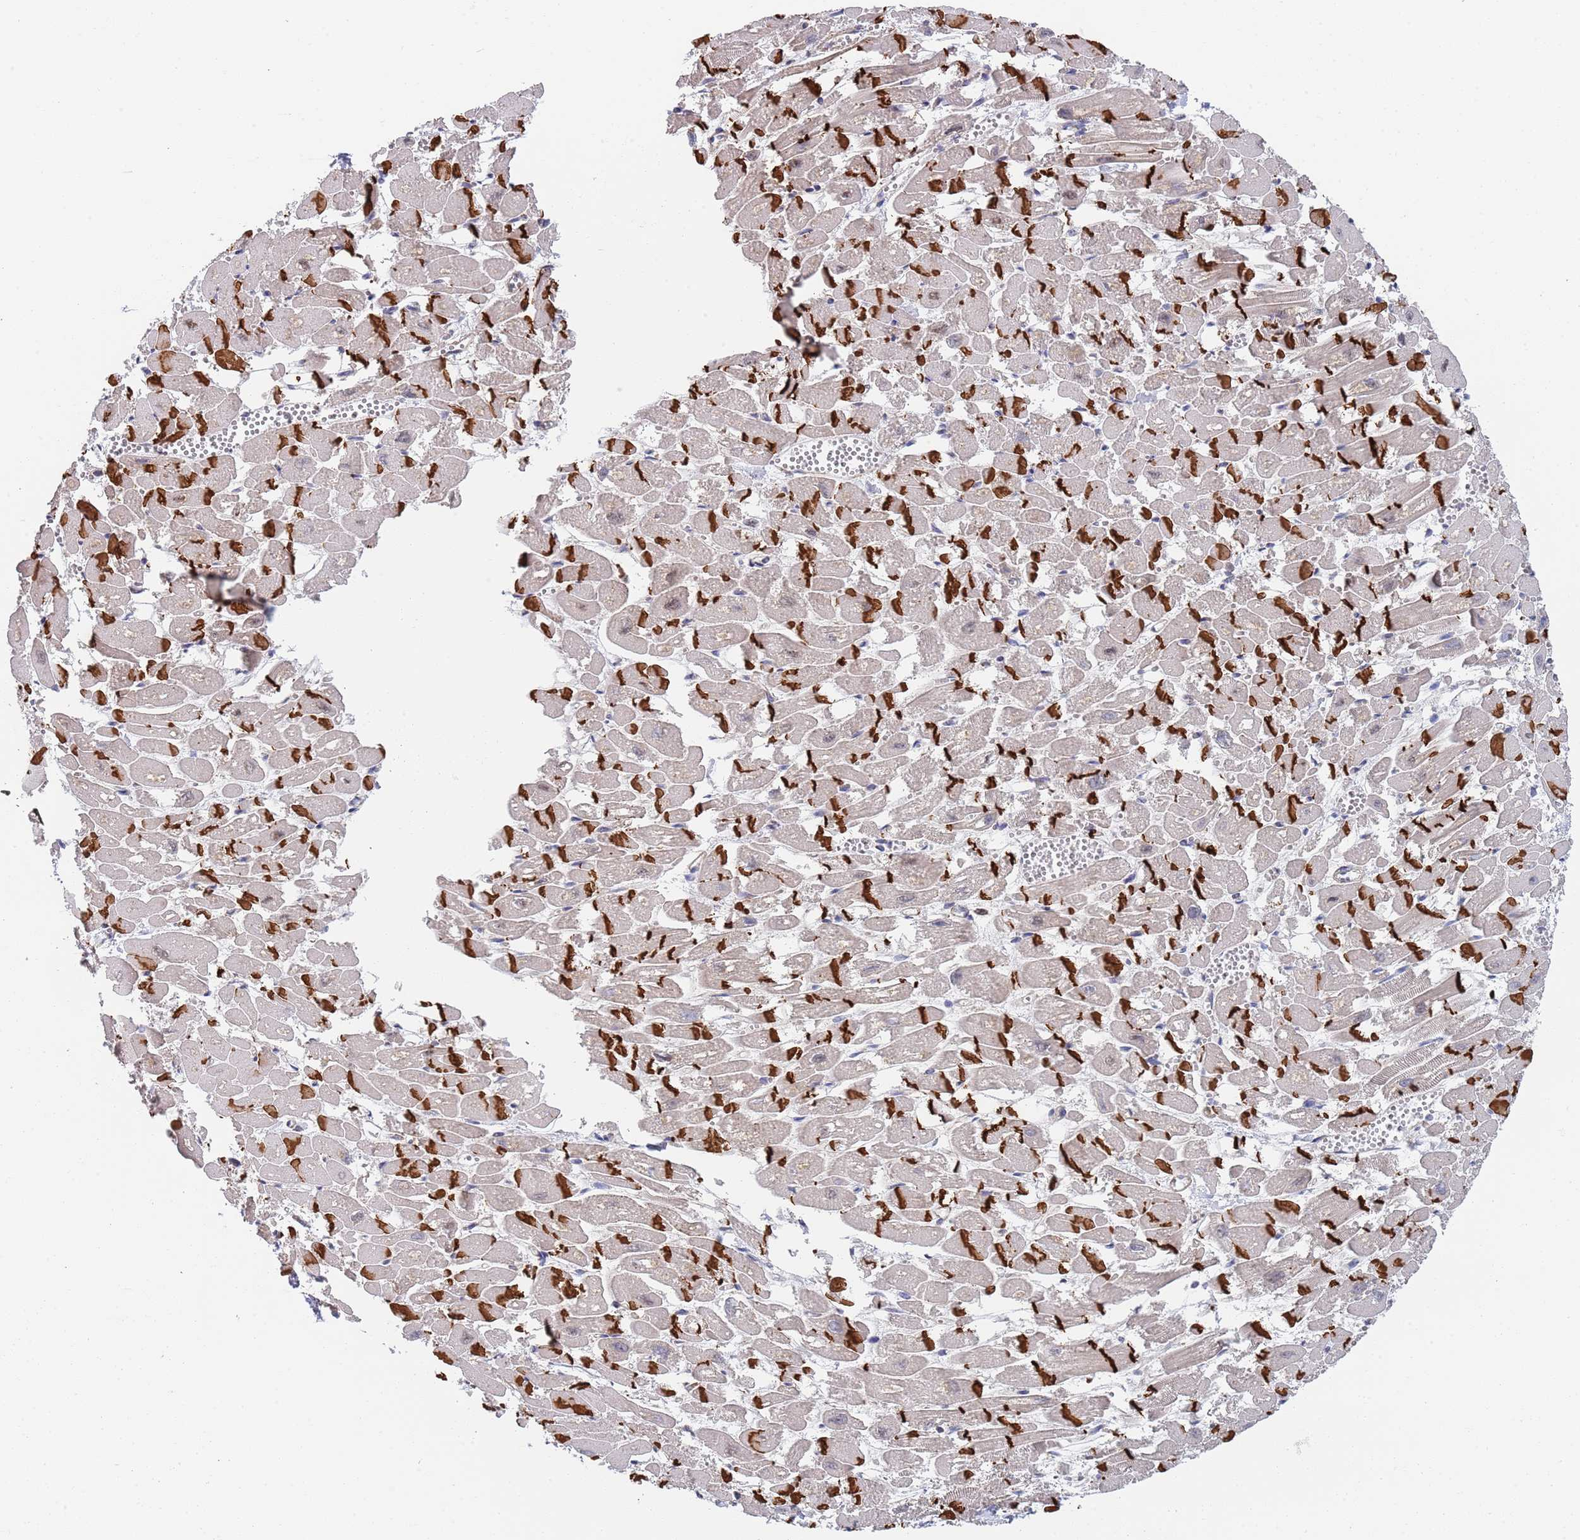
{"staining": {"intensity": "strong", "quantity": "25%-75%", "location": "cytoplasmic/membranous"}, "tissue": "heart muscle", "cell_type": "Cardiomyocytes", "image_type": "normal", "snomed": [{"axis": "morphology", "description": "Normal tissue, NOS"}, {"axis": "topography", "description": "Heart"}], "caption": "Strong cytoplasmic/membranous expression for a protein is seen in approximately 25%-75% of cardiomyocytes of benign heart muscle using immunohistochemistry (IHC).", "gene": "PWWP3A", "patient": {"sex": "male", "age": 54}}